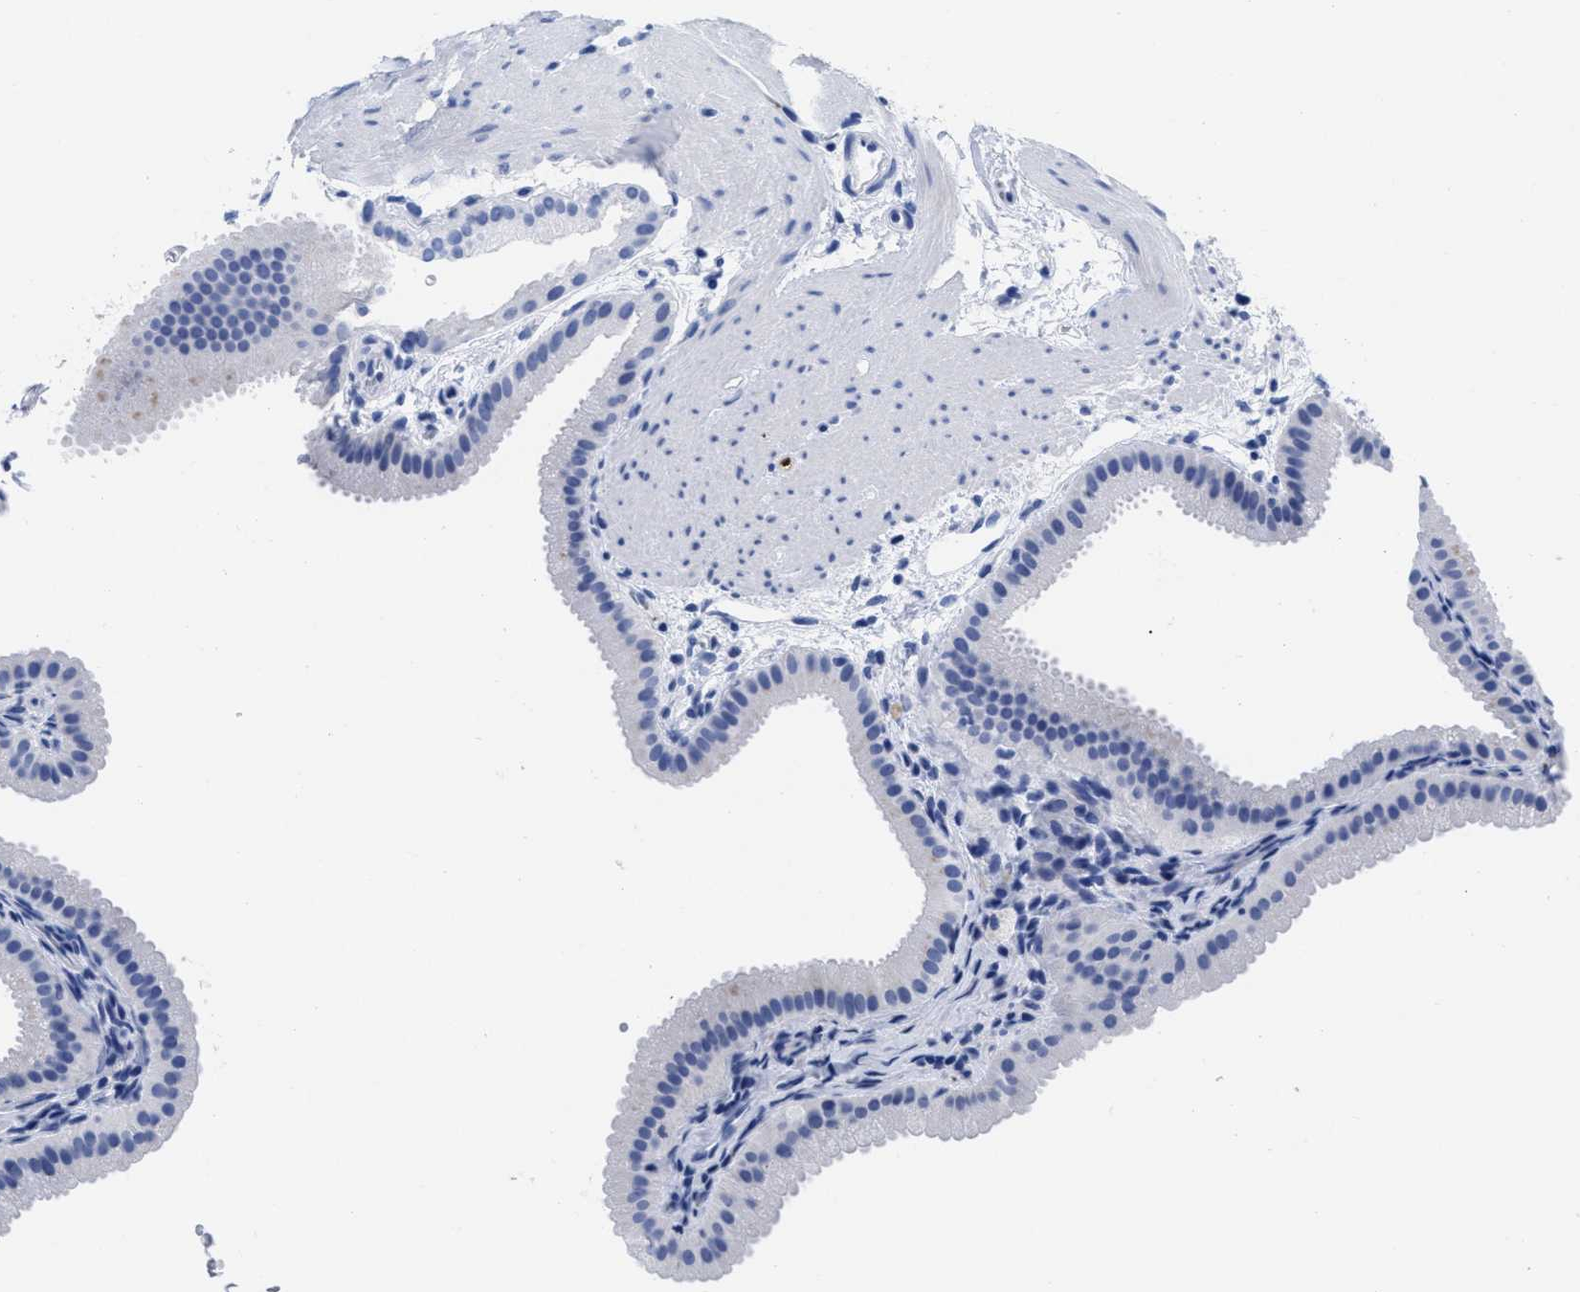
{"staining": {"intensity": "negative", "quantity": "none", "location": "none"}, "tissue": "gallbladder", "cell_type": "Glandular cells", "image_type": "normal", "snomed": [{"axis": "morphology", "description": "Normal tissue, NOS"}, {"axis": "topography", "description": "Gallbladder"}], "caption": "Immunohistochemistry (IHC) photomicrograph of benign gallbladder: gallbladder stained with DAB reveals no significant protein expression in glandular cells.", "gene": "TREML1", "patient": {"sex": "female", "age": 64}}